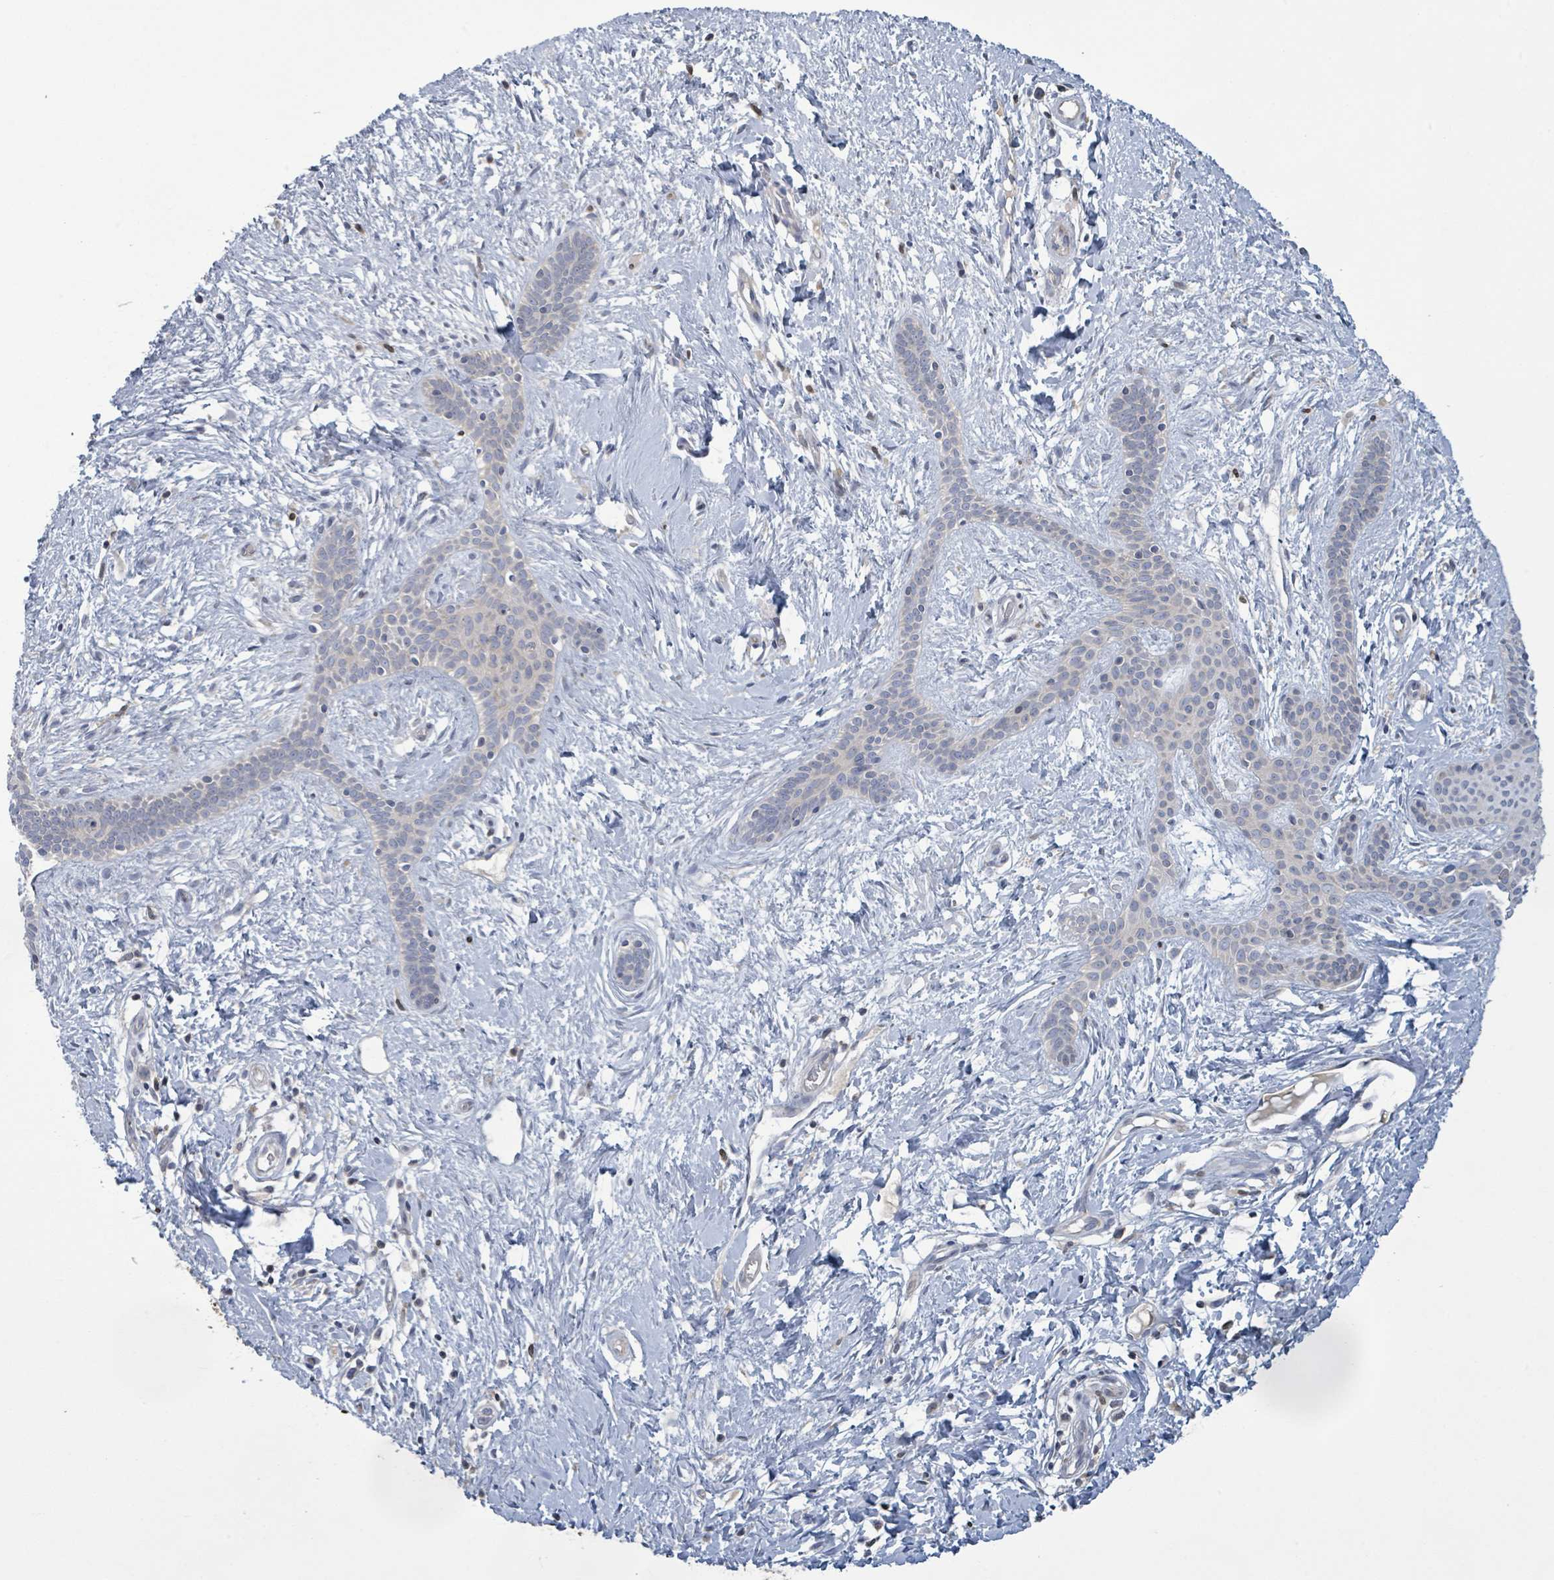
{"staining": {"intensity": "negative", "quantity": "none", "location": "none"}, "tissue": "skin cancer", "cell_type": "Tumor cells", "image_type": "cancer", "snomed": [{"axis": "morphology", "description": "Basal cell carcinoma"}, {"axis": "topography", "description": "Skin"}], "caption": "This photomicrograph is of skin basal cell carcinoma stained with IHC to label a protein in brown with the nuclei are counter-stained blue. There is no expression in tumor cells.", "gene": "ATP13A1", "patient": {"sex": "male", "age": 78}}